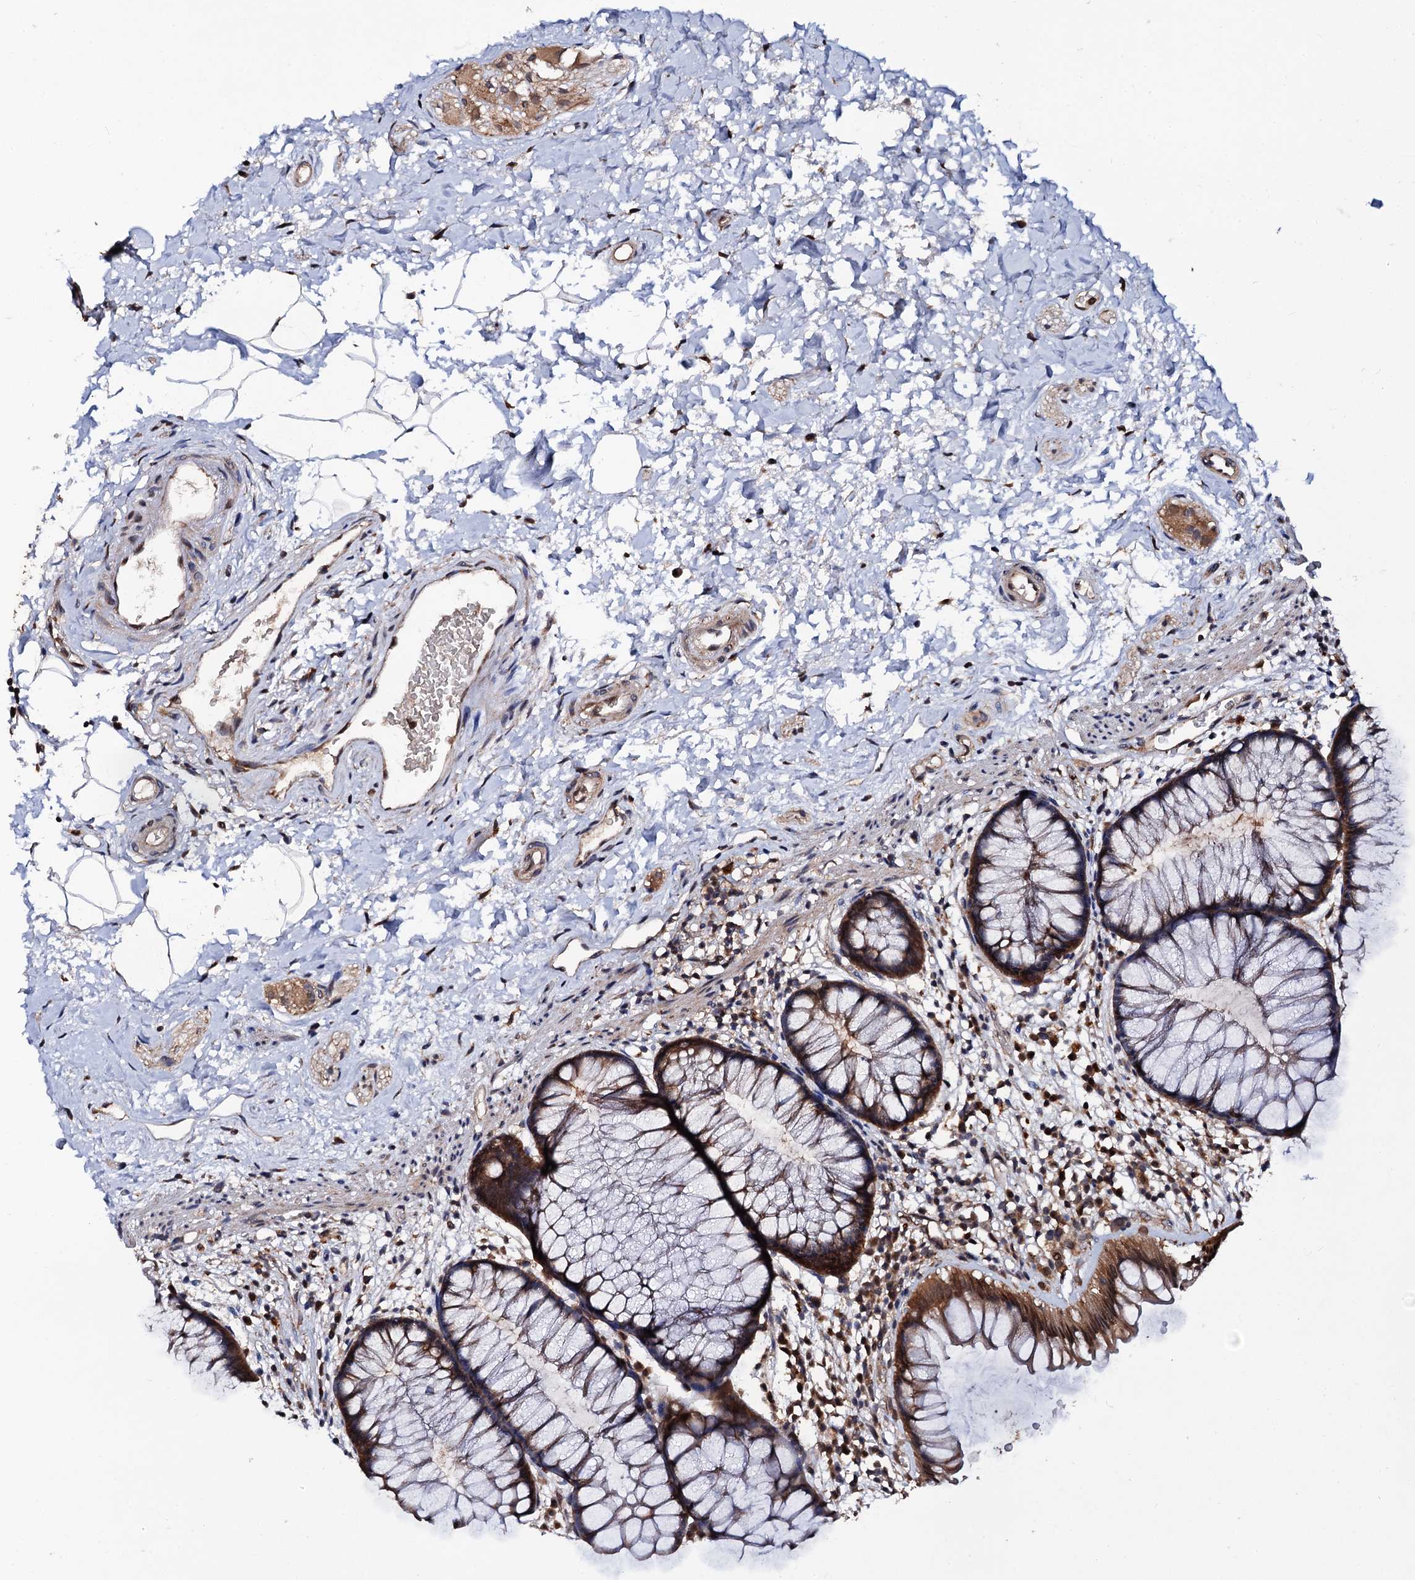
{"staining": {"intensity": "moderate", "quantity": ">75%", "location": "cytoplasmic/membranous,nuclear"}, "tissue": "rectum", "cell_type": "Glandular cells", "image_type": "normal", "snomed": [{"axis": "morphology", "description": "Normal tissue, NOS"}, {"axis": "topography", "description": "Rectum"}], "caption": "Moderate cytoplasmic/membranous,nuclear staining is seen in approximately >75% of glandular cells in benign rectum.", "gene": "MIER2", "patient": {"sex": "male", "age": 51}}